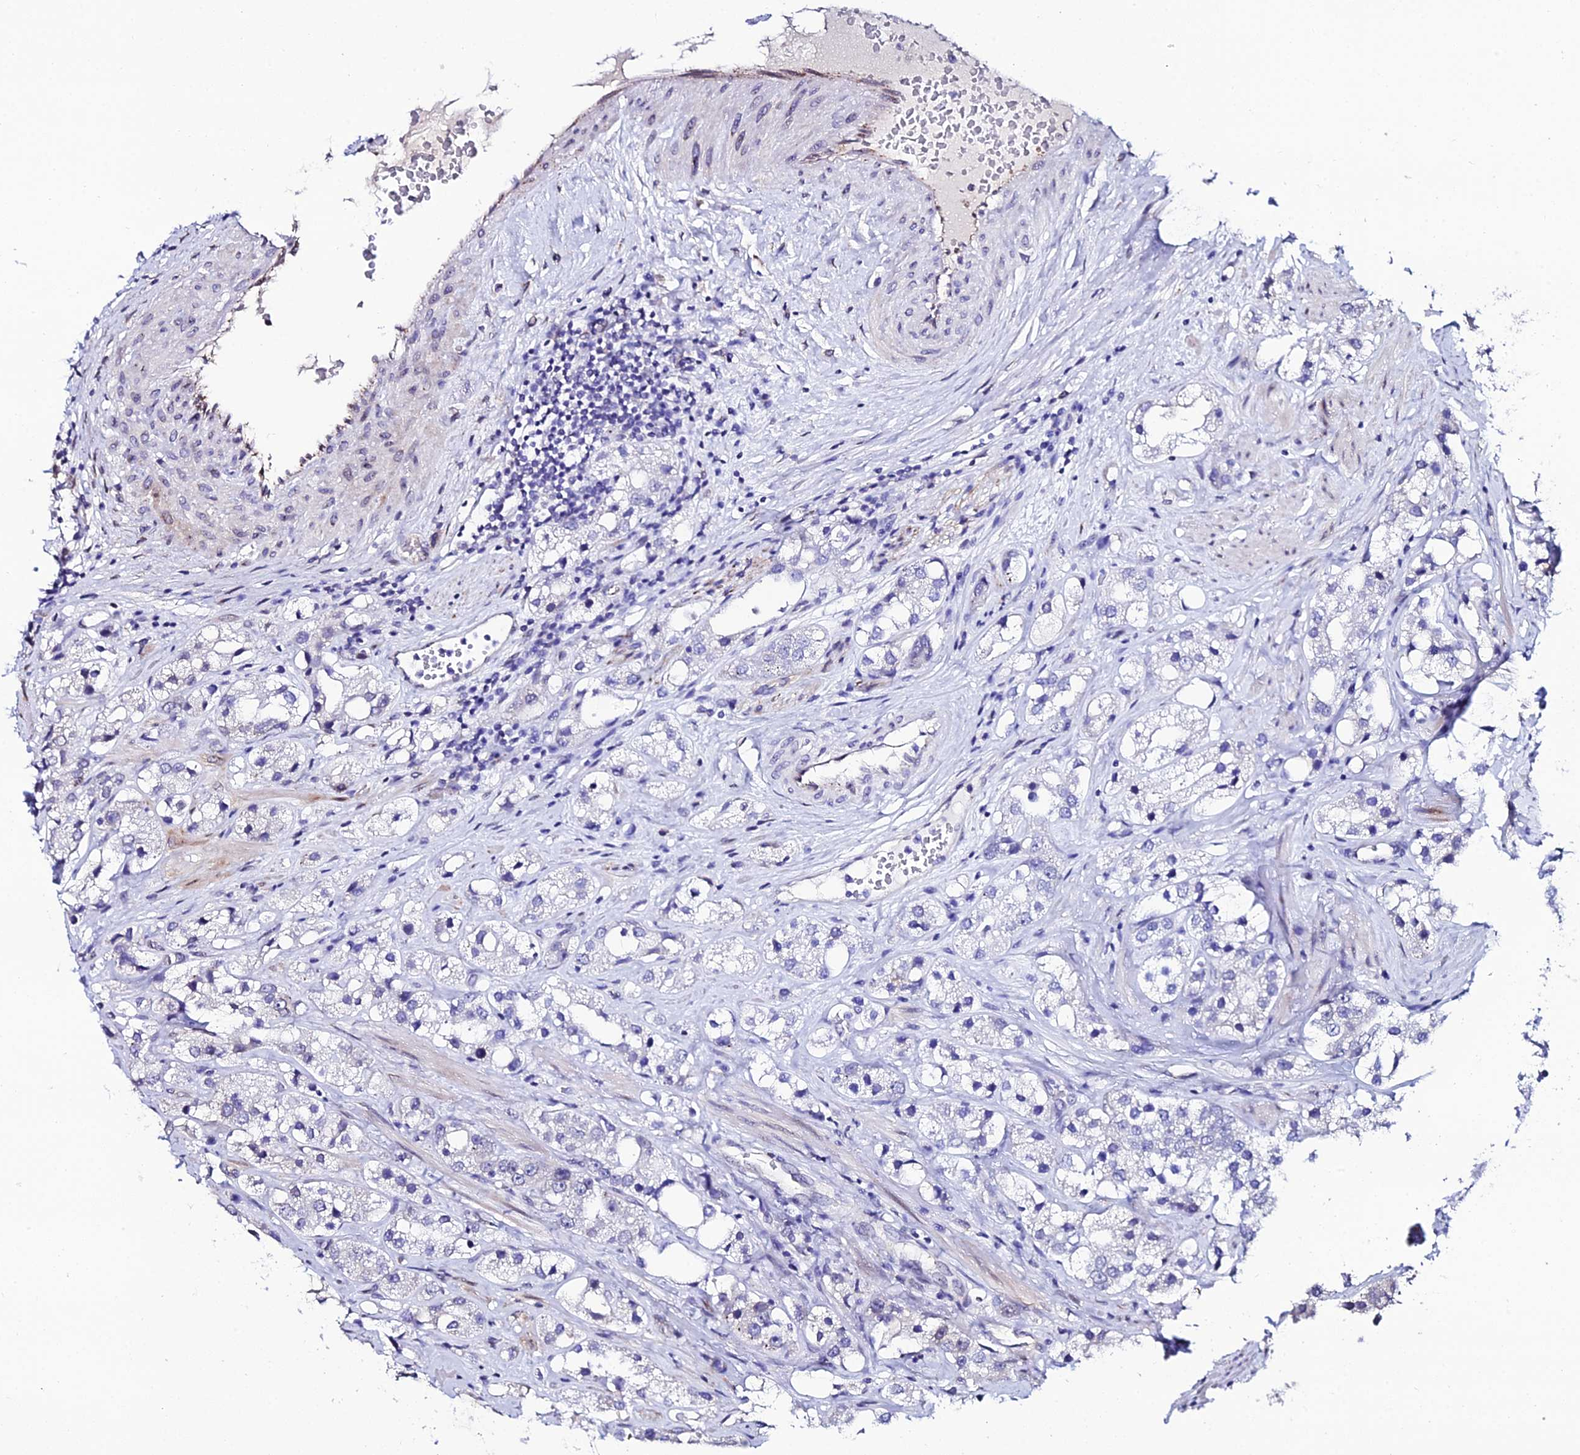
{"staining": {"intensity": "negative", "quantity": "none", "location": "none"}, "tissue": "prostate cancer", "cell_type": "Tumor cells", "image_type": "cancer", "snomed": [{"axis": "morphology", "description": "Adenocarcinoma, NOS"}, {"axis": "topography", "description": "Prostate"}], "caption": "DAB (3,3'-diaminobenzidine) immunohistochemical staining of human prostate cancer (adenocarcinoma) demonstrates no significant expression in tumor cells.", "gene": "DDX19A", "patient": {"sex": "male", "age": 79}}